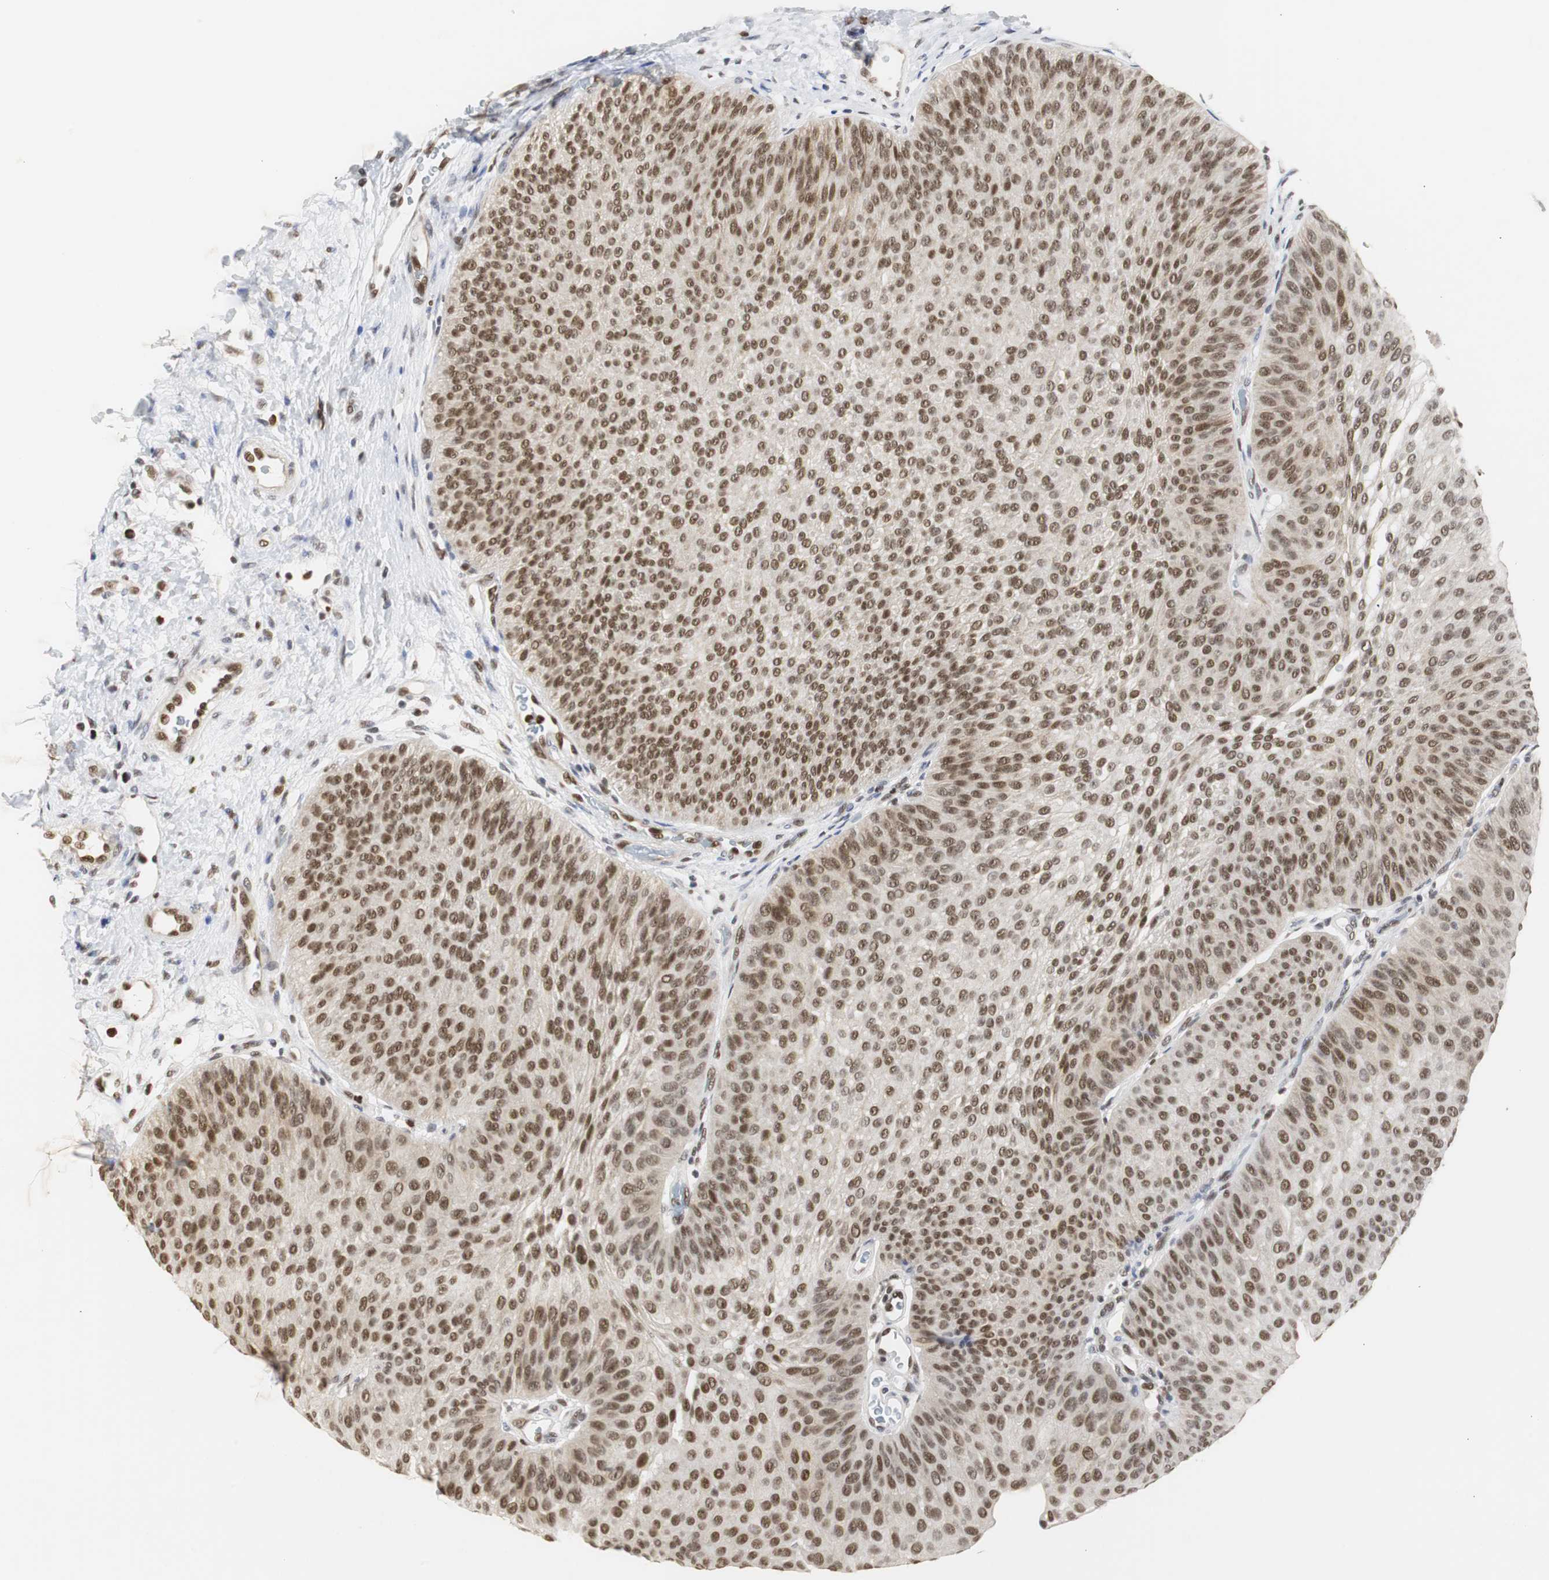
{"staining": {"intensity": "strong", "quantity": ">75%", "location": "nuclear"}, "tissue": "urothelial cancer", "cell_type": "Tumor cells", "image_type": "cancer", "snomed": [{"axis": "morphology", "description": "Urothelial carcinoma, Low grade"}, {"axis": "topography", "description": "Urinary bladder"}], "caption": "Immunohistochemistry (IHC) image of urothelial cancer stained for a protein (brown), which demonstrates high levels of strong nuclear staining in about >75% of tumor cells.", "gene": "ZFC3H1", "patient": {"sex": "female", "age": 60}}